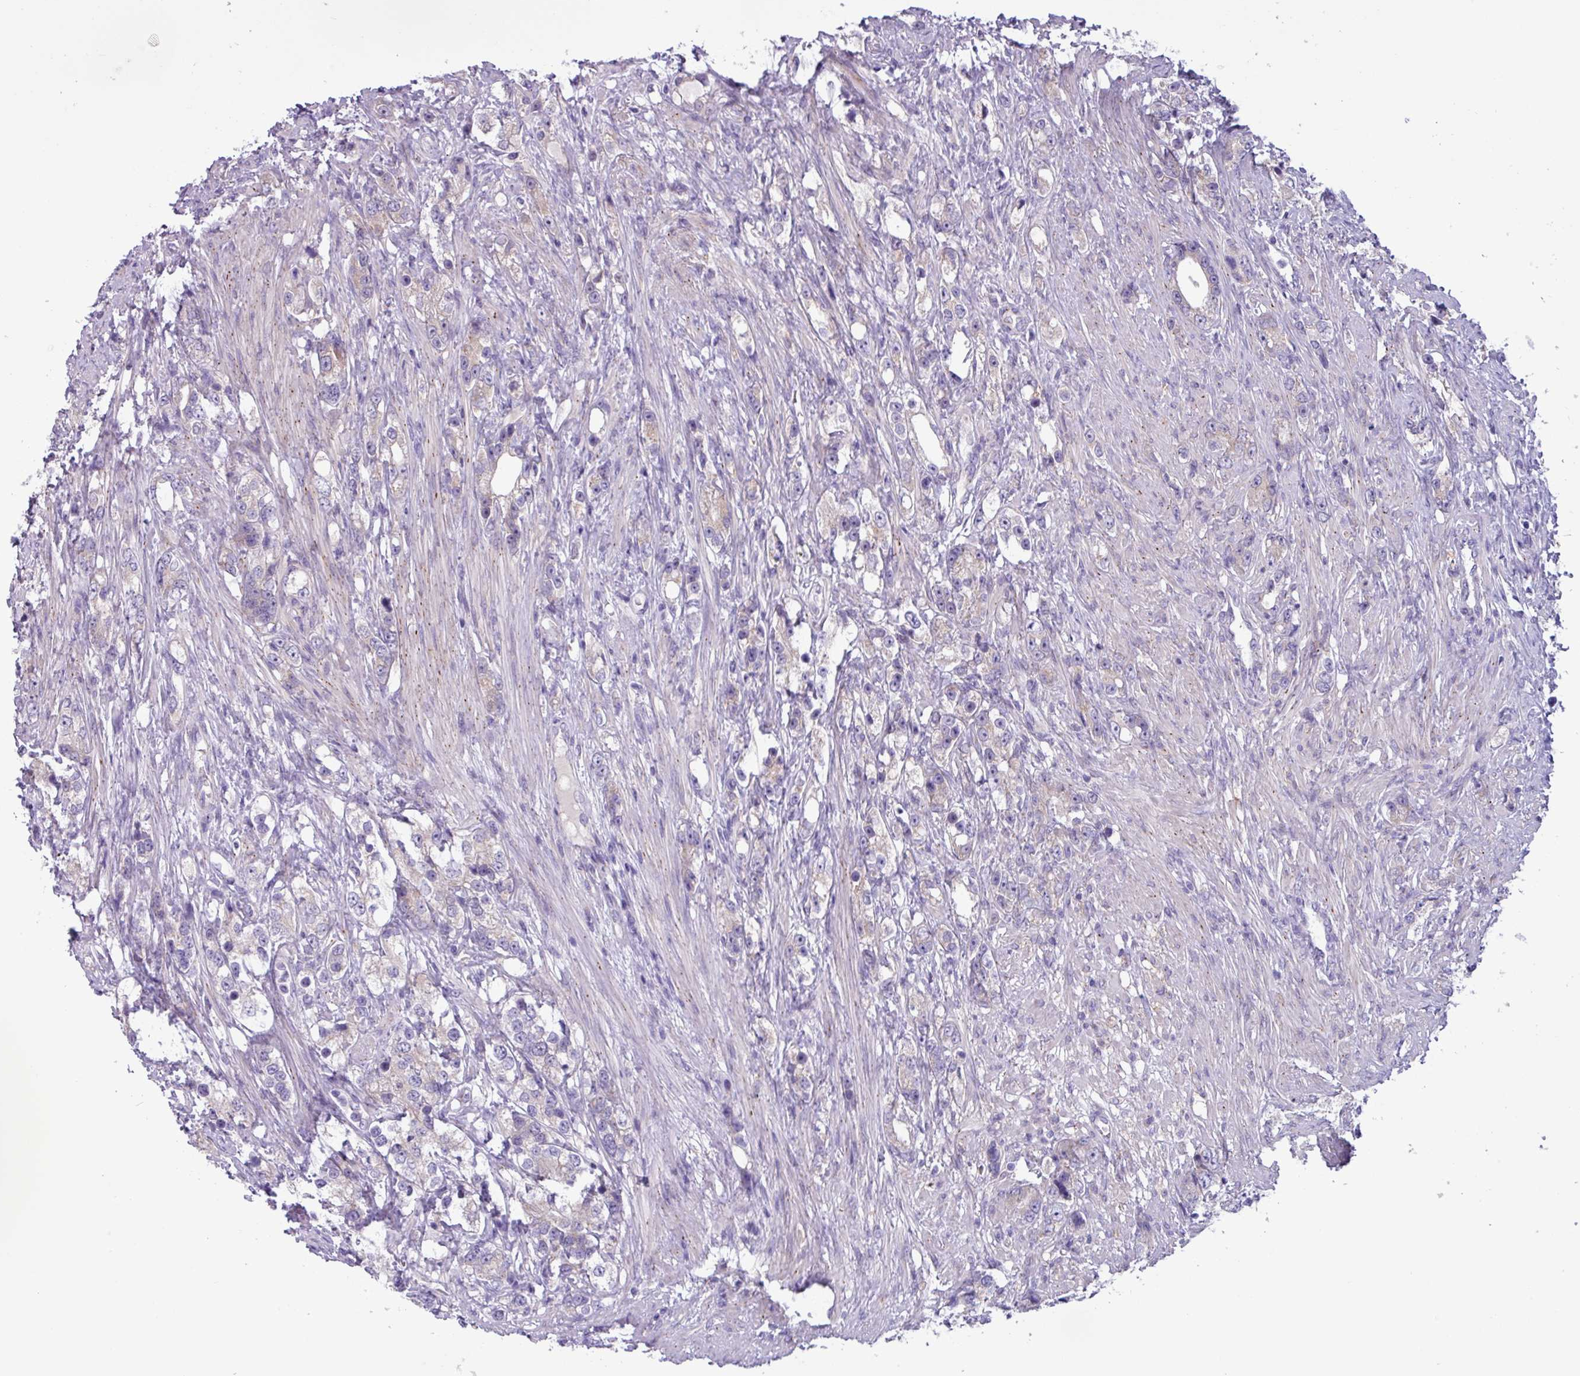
{"staining": {"intensity": "negative", "quantity": "none", "location": "none"}, "tissue": "prostate cancer", "cell_type": "Tumor cells", "image_type": "cancer", "snomed": [{"axis": "morphology", "description": "Adenocarcinoma, High grade"}, {"axis": "topography", "description": "Prostate"}], "caption": "The IHC micrograph has no significant positivity in tumor cells of prostate cancer tissue.", "gene": "STIMATE", "patient": {"sex": "male", "age": 63}}